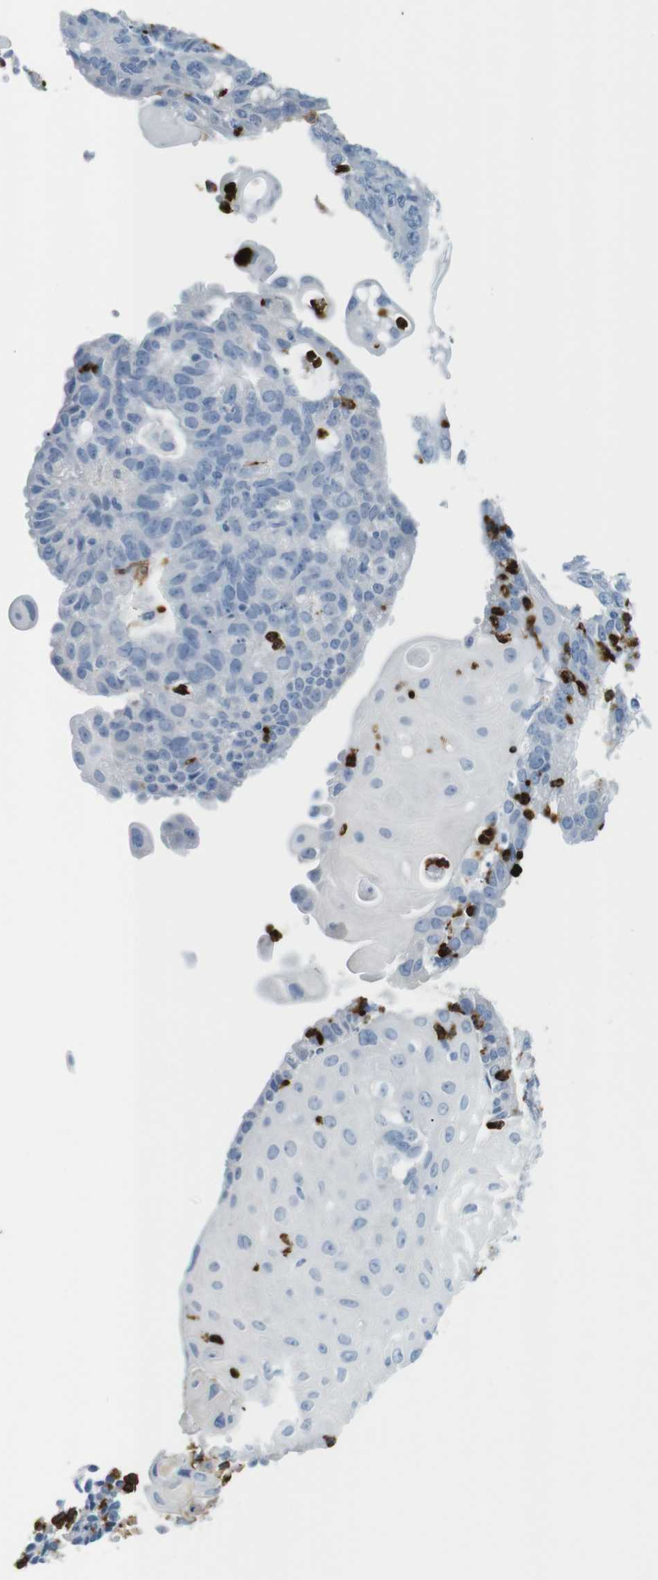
{"staining": {"intensity": "negative", "quantity": "none", "location": "none"}, "tissue": "endometrial cancer", "cell_type": "Tumor cells", "image_type": "cancer", "snomed": [{"axis": "morphology", "description": "Adenocarcinoma, NOS"}, {"axis": "topography", "description": "Endometrium"}], "caption": "This photomicrograph is of endometrial cancer stained with IHC to label a protein in brown with the nuclei are counter-stained blue. There is no positivity in tumor cells.", "gene": "MCEMP1", "patient": {"sex": "female", "age": 32}}